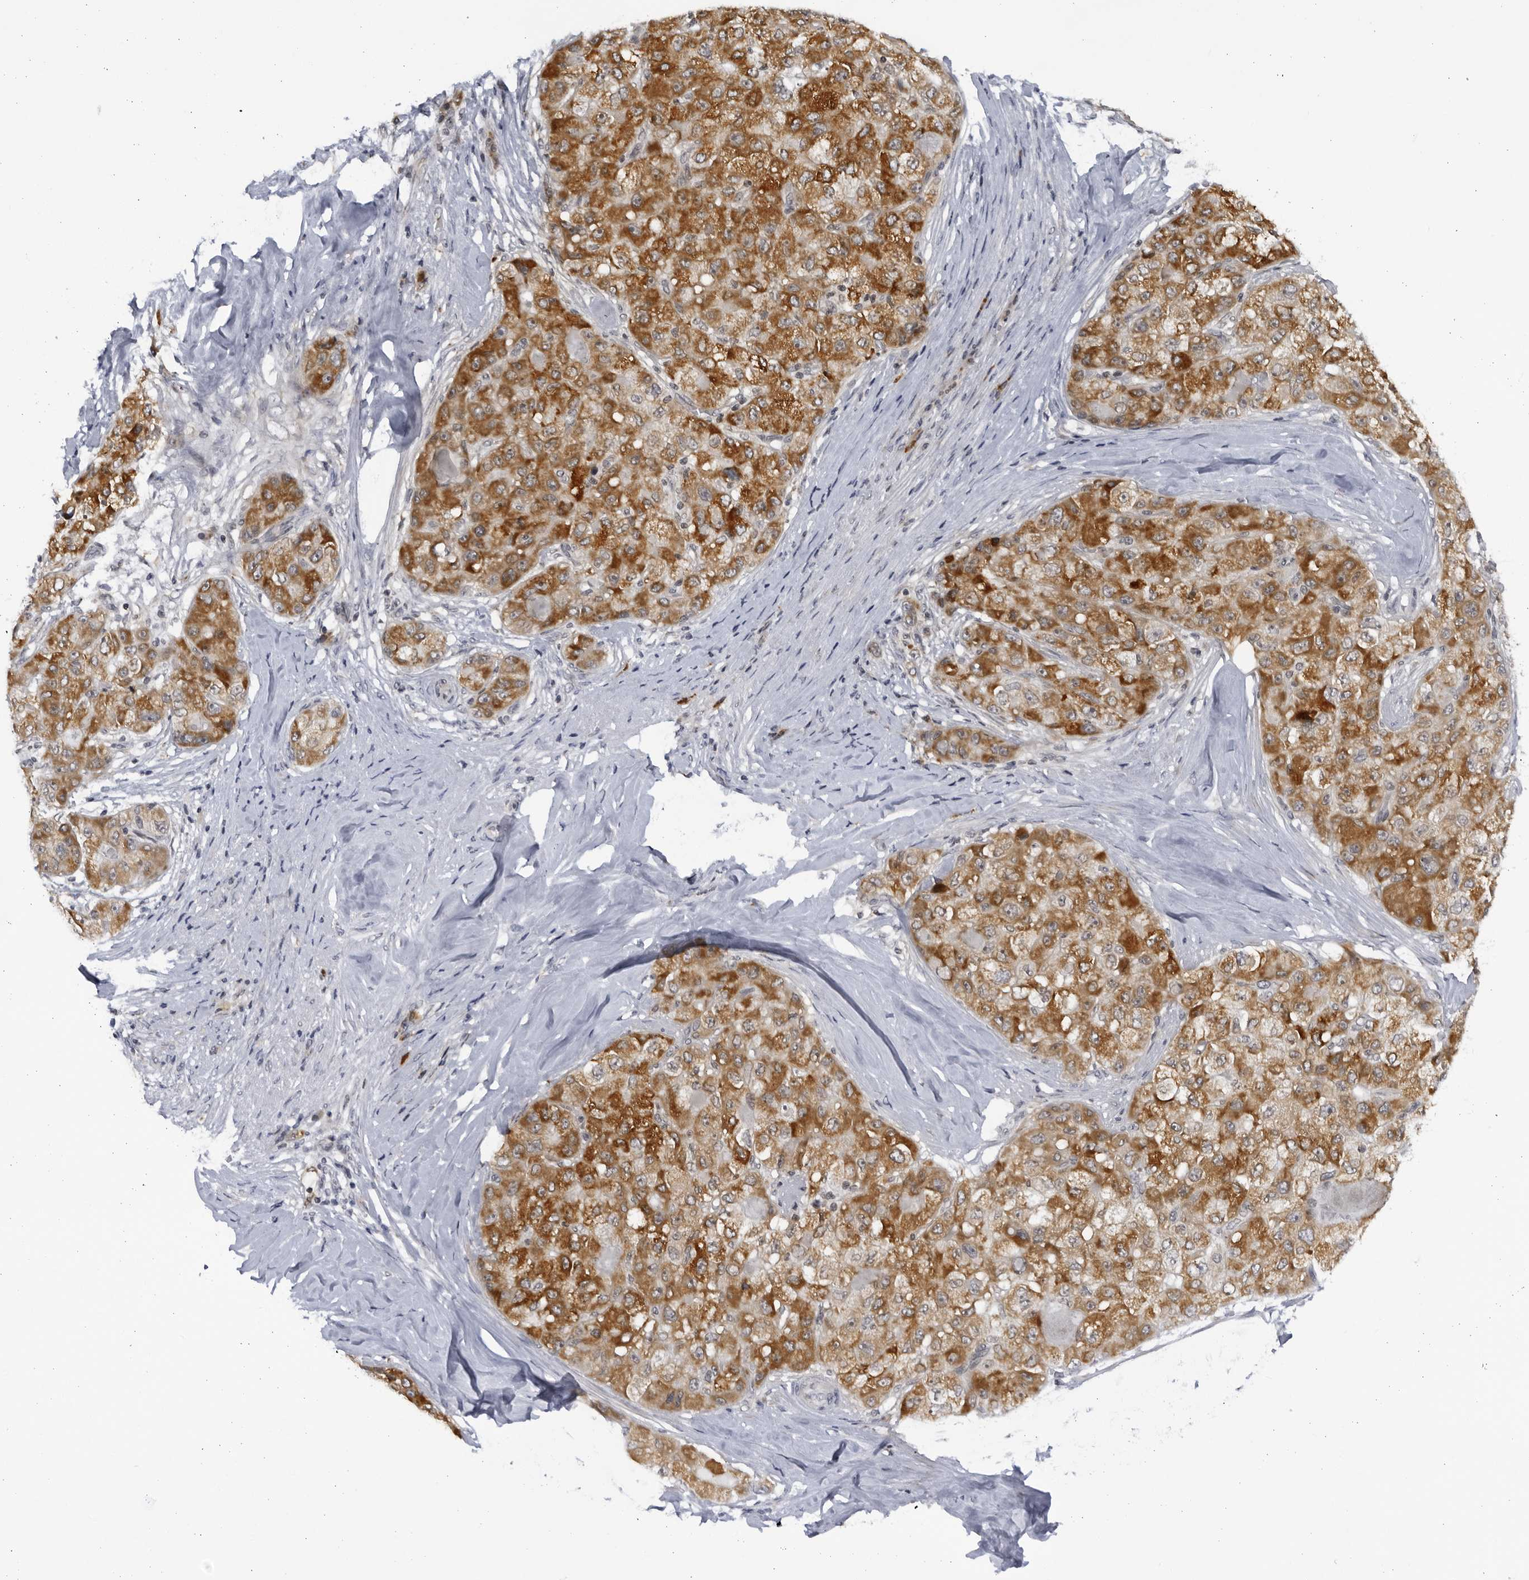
{"staining": {"intensity": "strong", "quantity": ">75%", "location": "cytoplasmic/membranous"}, "tissue": "liver cancer", "cell_type": "Tumor cells", "image_type": "cancer", "snomed": [{"axis": "morphology", "description": "Carcinoma, Hepatocellular, NOS"}, {"axis": "topography", "description": "Liver"}], "caption": "An image of human liver cancer (hepatocellular carcinoma) stained for a protein demonstrates strong cytoplasmic/membranous brown staining in tumor cells. Using DAB (brown) and hematoxylin (blue) stains, captured at high magnification using brightfield microscopy.", "gene": "SLC25A22", "patient": {"sex": "male", "age": 80}}